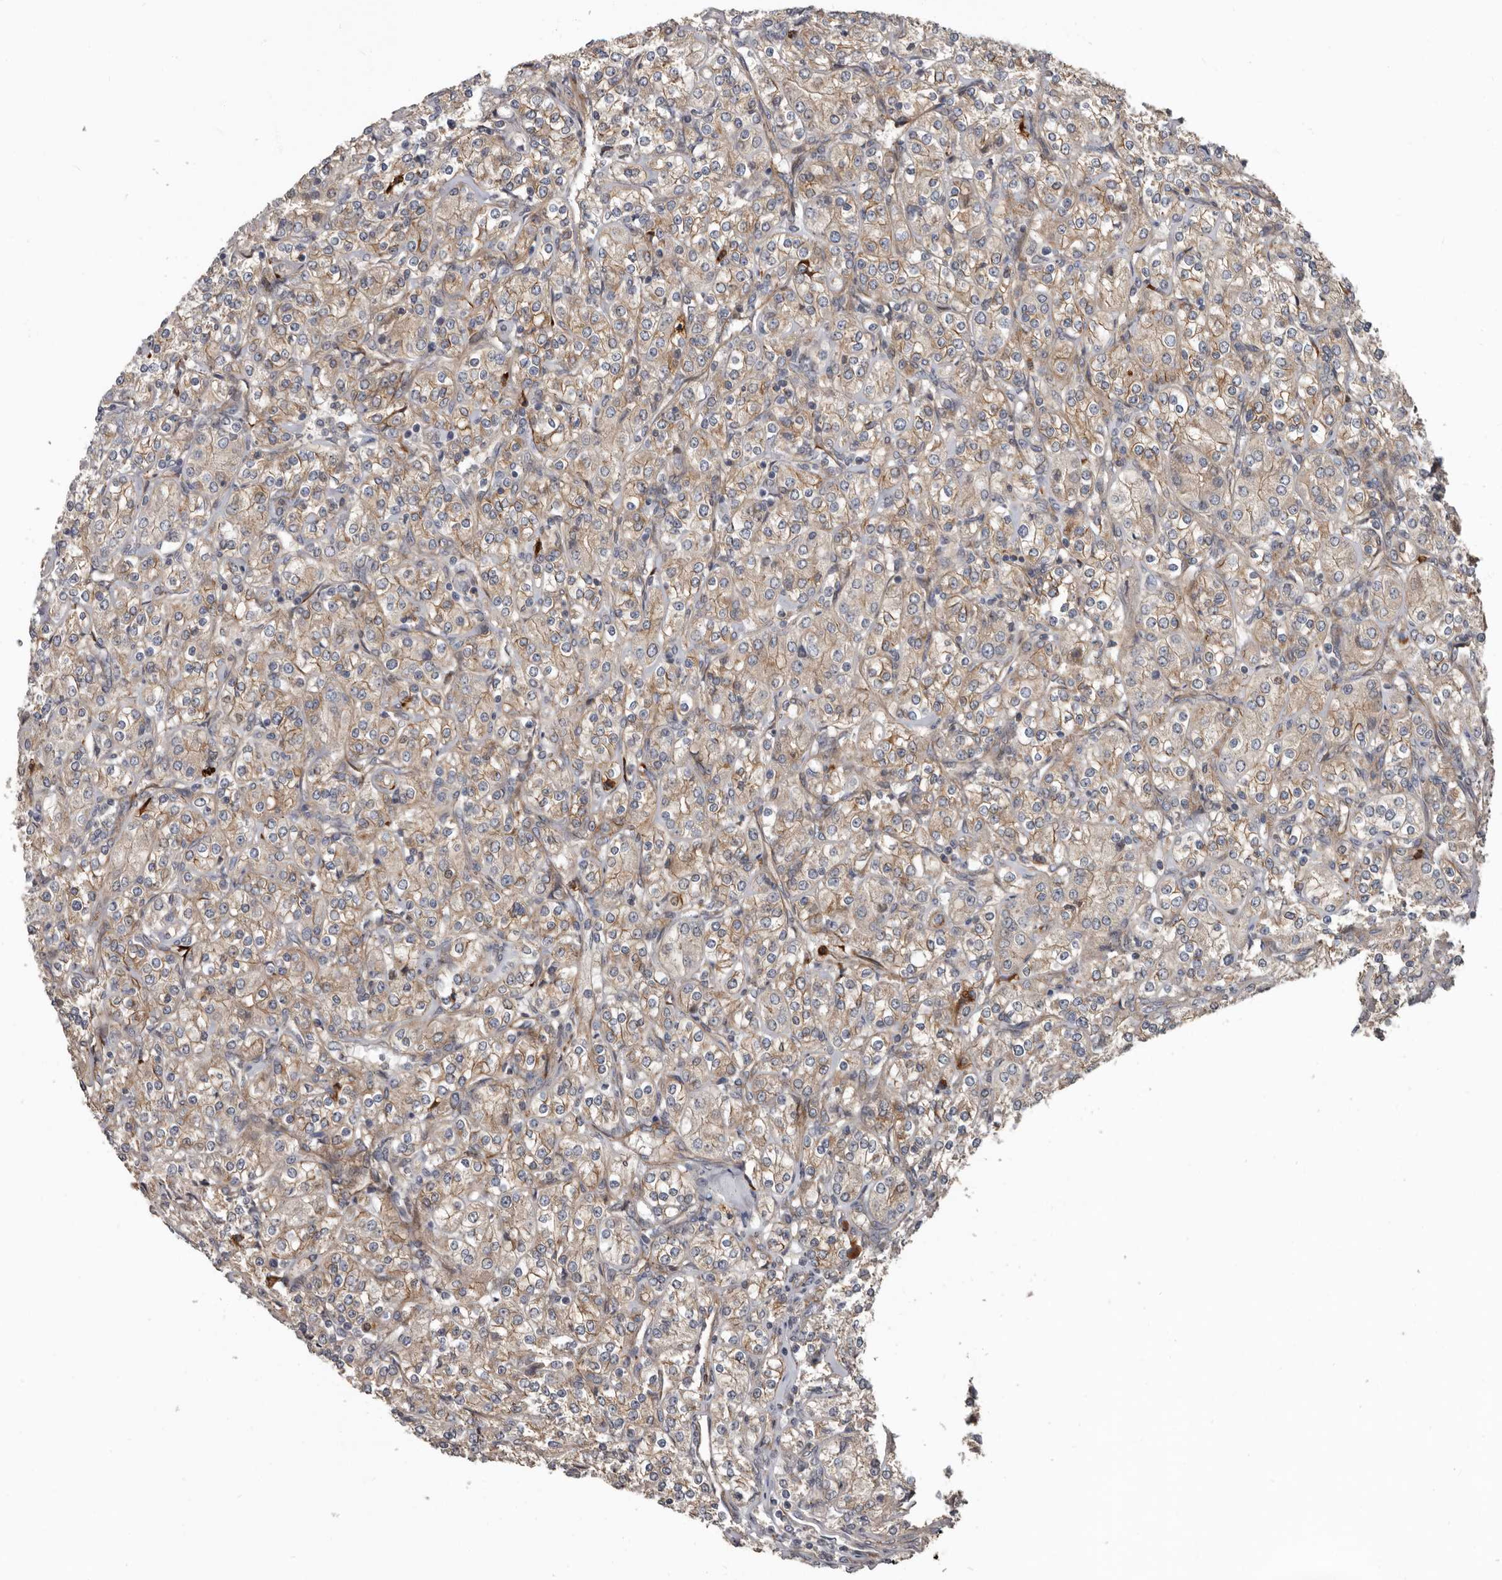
{"staining": {"intensity": "weak", "quantity": ">75%", "location": "cytoplasmic/membranous"}, "tissue": "renal cancer", "cell_type": "Tumor cells", "image_type": "cancer", "snomed": [{"axis": "morphology", "description": "Adenocarcinoma, NOS"}, {"axis": "topography", "description": "Kidney"}], "caption": "Brown immunohistochemical staining in human renal cancer shows weak cytoplasmic/membranous positivity in about >75% of tumor cells.", "gene": "ARHGEF5", "patient": {"sex": "male", "age": 77}}